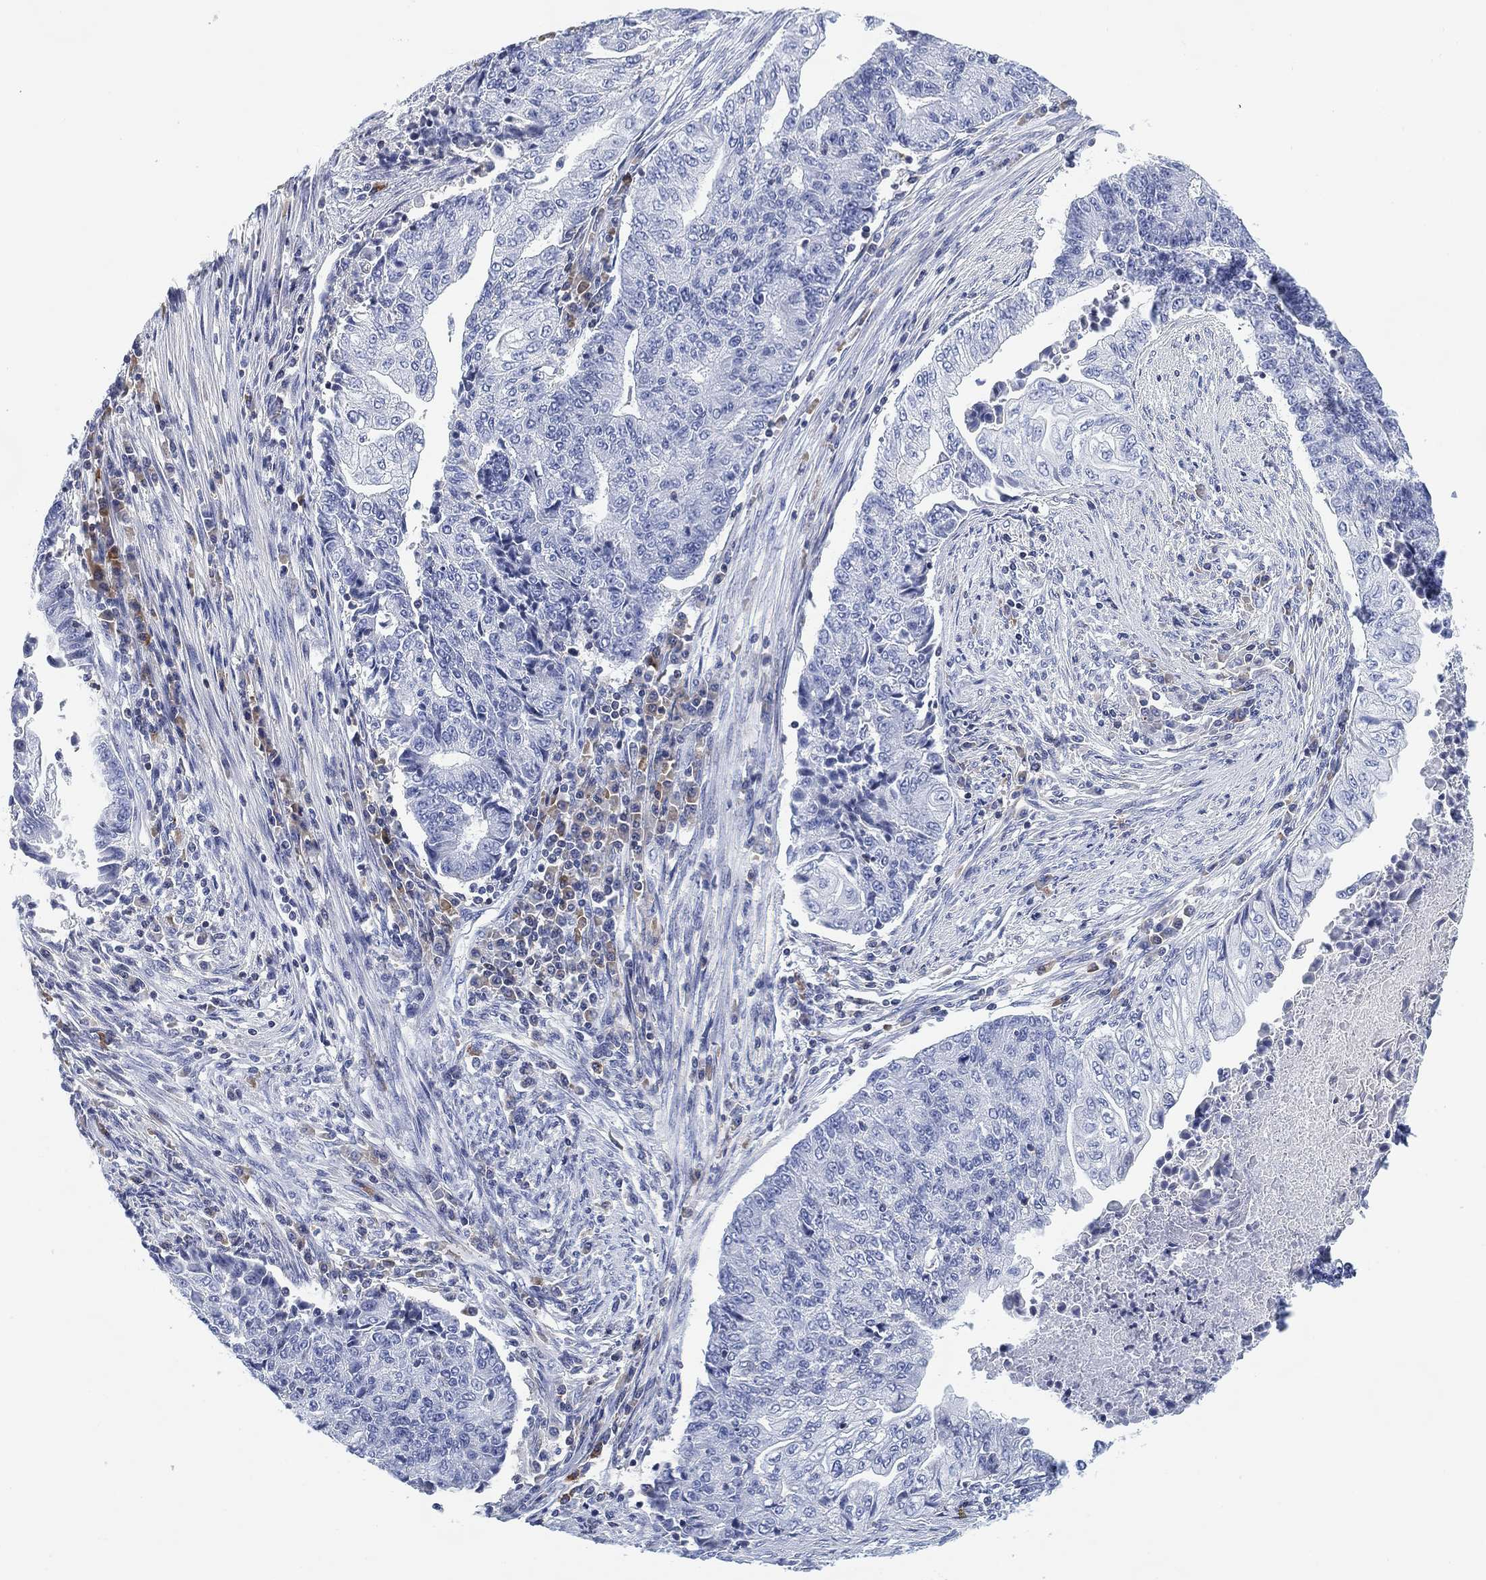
{"staining": {"intensity": "negative", "quantity": "none", "location": "none"}, "tissue": "endometrial cancer", "cell_type": "Tumor cells", "image_type": "cancer", "snomed": [{"axis": "morphology", "description": "Adenocarcinoma, NOS"}, {"axis": "topography", "description": "Uterus"}, {"axis": "topography", "description": "Endometrium"}], "caption": "This is an IHC photomicrograph of human endometrial cancer (adenocarcinoma). There is no positivity in tumor cells.", "gene": "FYB1", "patient": {"sex": "female", "age": 54}}